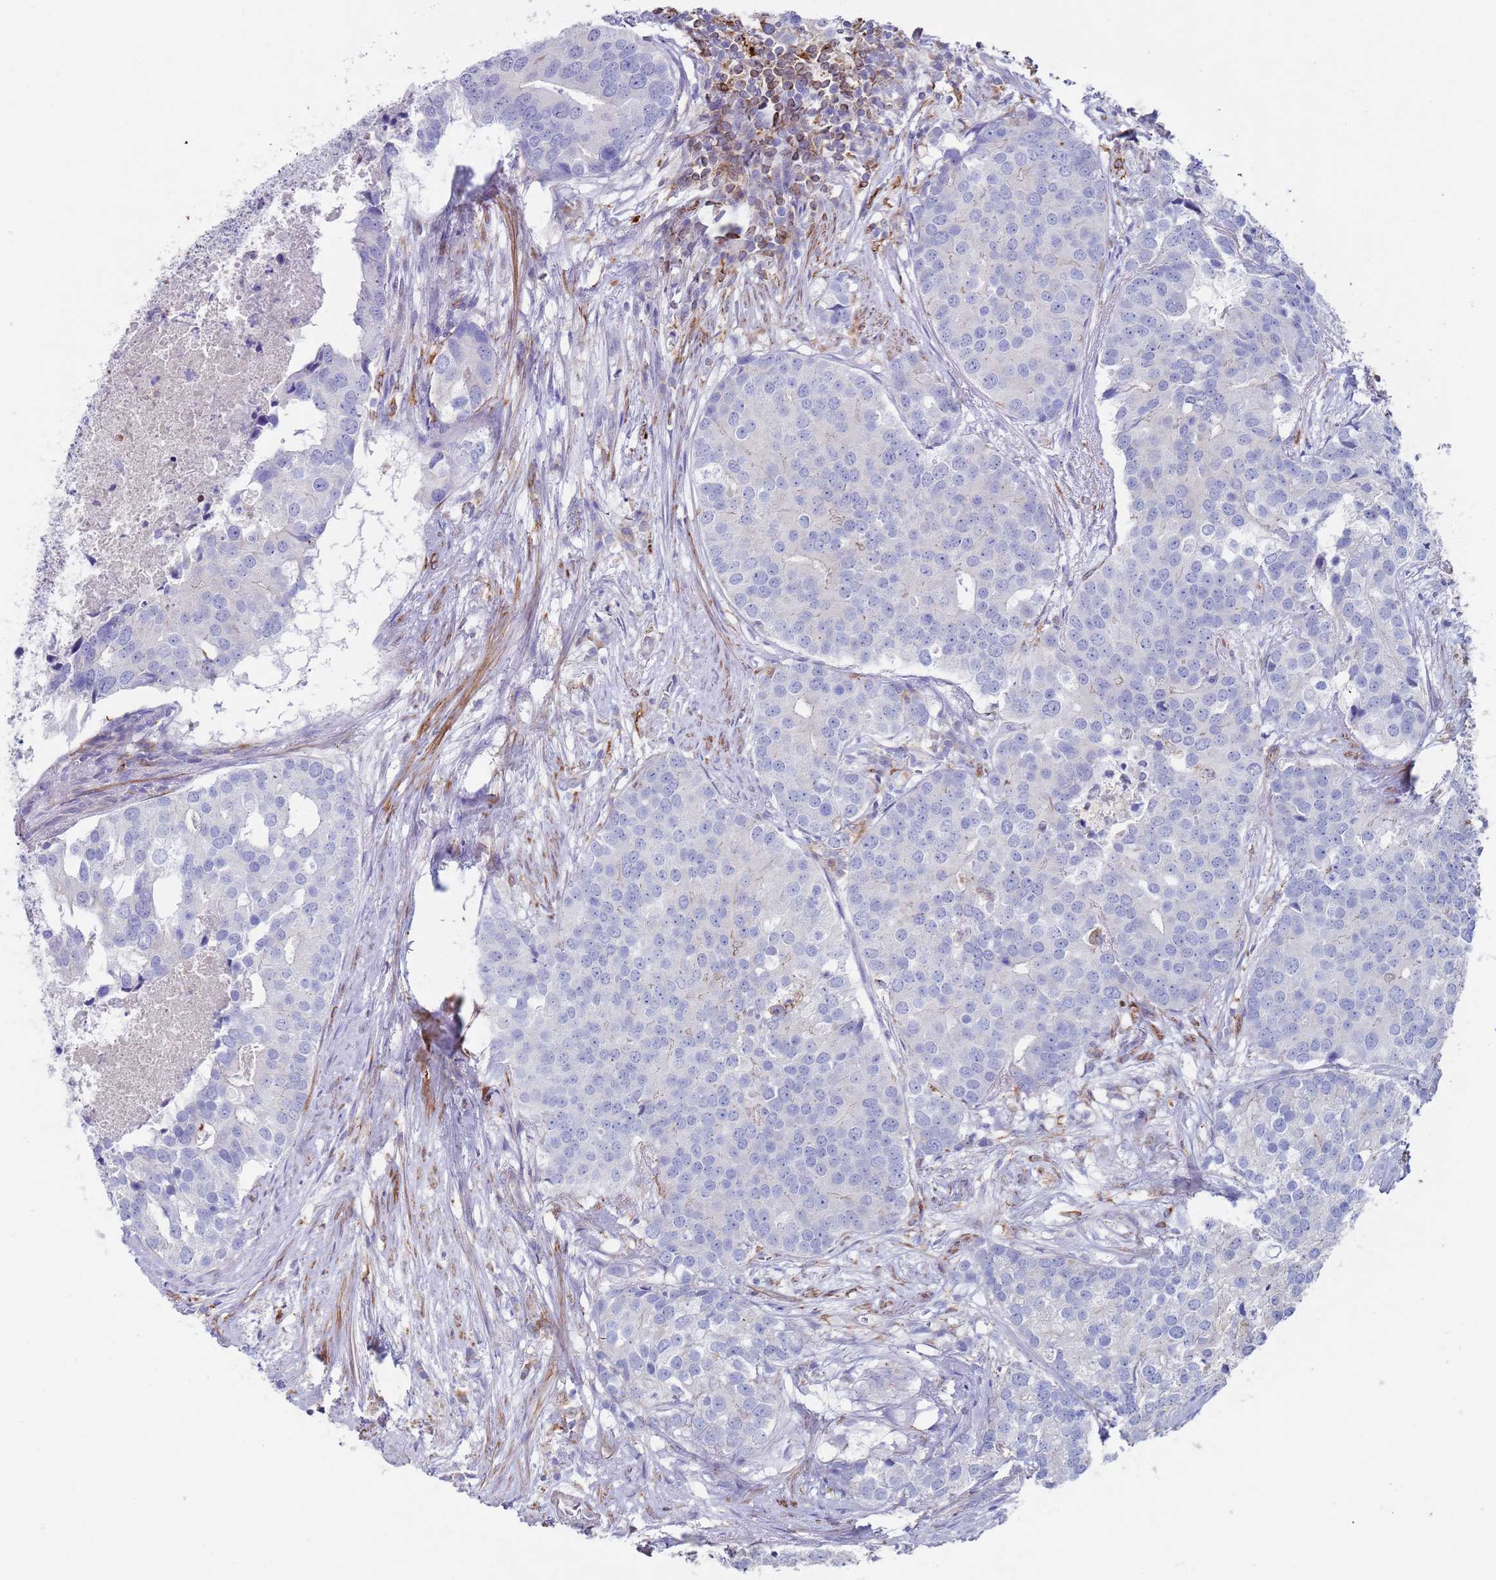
{"staining": {"intensity": "negative", "quantity": "none", "location": "none"}, "tissue": "prostate cancer", "cell_type": "Tumor cells", "image_type": "cancer", "snomed": [{"axis": "morphology", "description": "Adenocarcinoma, High grade"}, {"axis": "topography", "description": "Prostate"}], "caption": "Tumor cells are negative for protein expression in human prostate high-grade adenocarcinoma.", "gene": "GREB1L", "patient": {"sex": "male", "age": 62}}